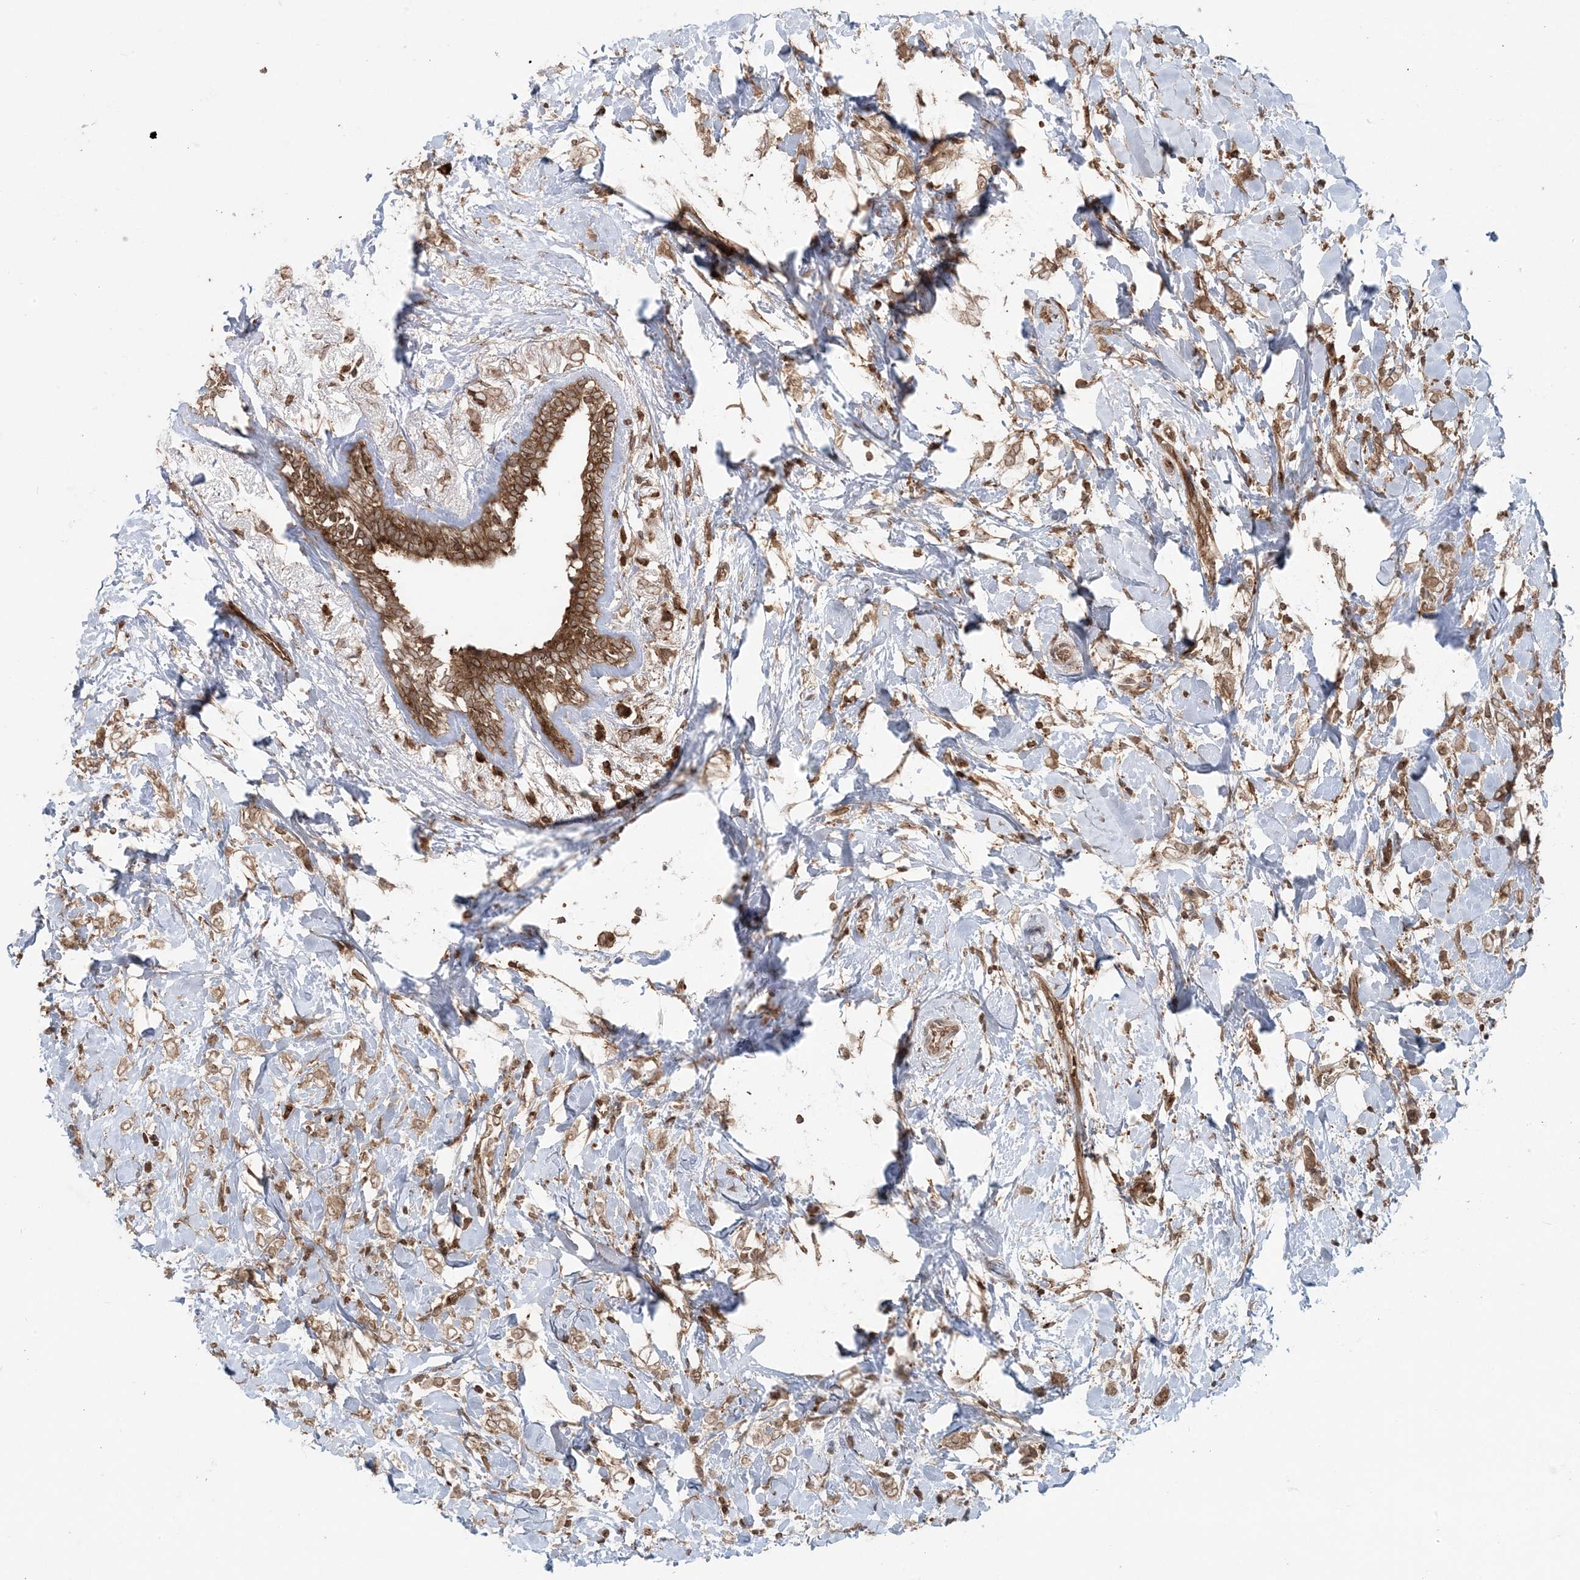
{"staining": {"intensity": "moderate", "quantity": ">75%", "location": "cytoplasmic/membranous"}, "tissue": "breast cancer", "cell_type": "Tumor cells", "image_type": "cancer", "snomed": [{"axis": "morphology", "description": "Normal tissue, NOS"}, {"axis": "morphology", "description": "Lobular carcinoma"}, {"axis": "topography", "description": "Breast"}], "caption": "Protein expression analysis of breast cancer (lobular carcinoma) displays moderate cytoplasmic/membranous expression in about >75% of tumor cells.", "gene": "DDX19B", "patient": {"sex": "female", "age": 47}}